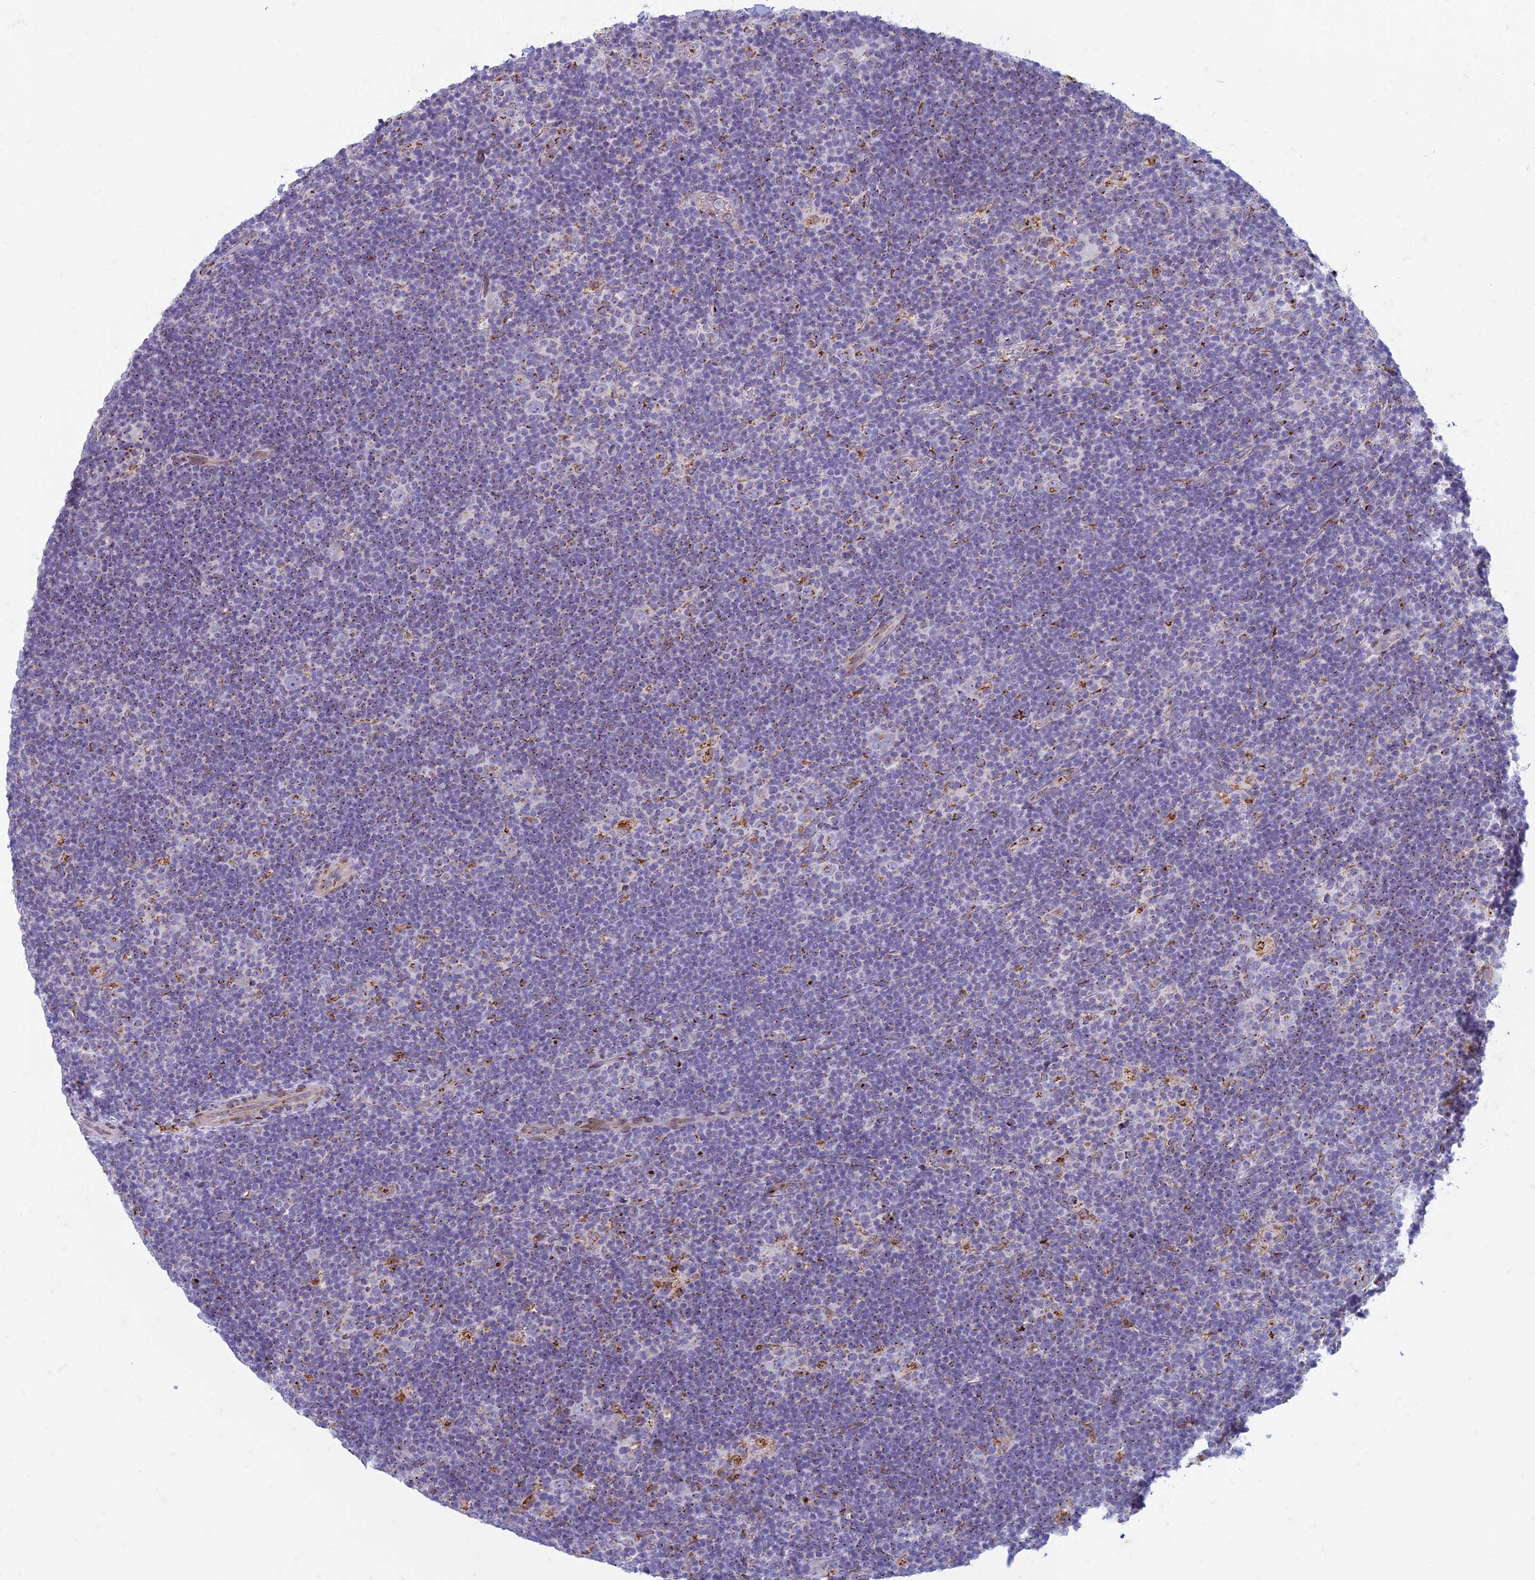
{"staining": {"intensity": "negative", "quantity": "none", "location": "none"}, "tissue": "lymphoma", "cell_type": "Tumor cells", "image_type": "cancer", "snomed": [{"axis": "morphology", "description": "Hodgkin's disease, NOS"}, {"axis": "topography", "description": "Lymph node"}], "caption": "Photomicrograph shows no protein positivity in tumor cells of lymphoma tissue.", "gene": "FAM3C", "patient": {"sex": "female", "age": 57}}